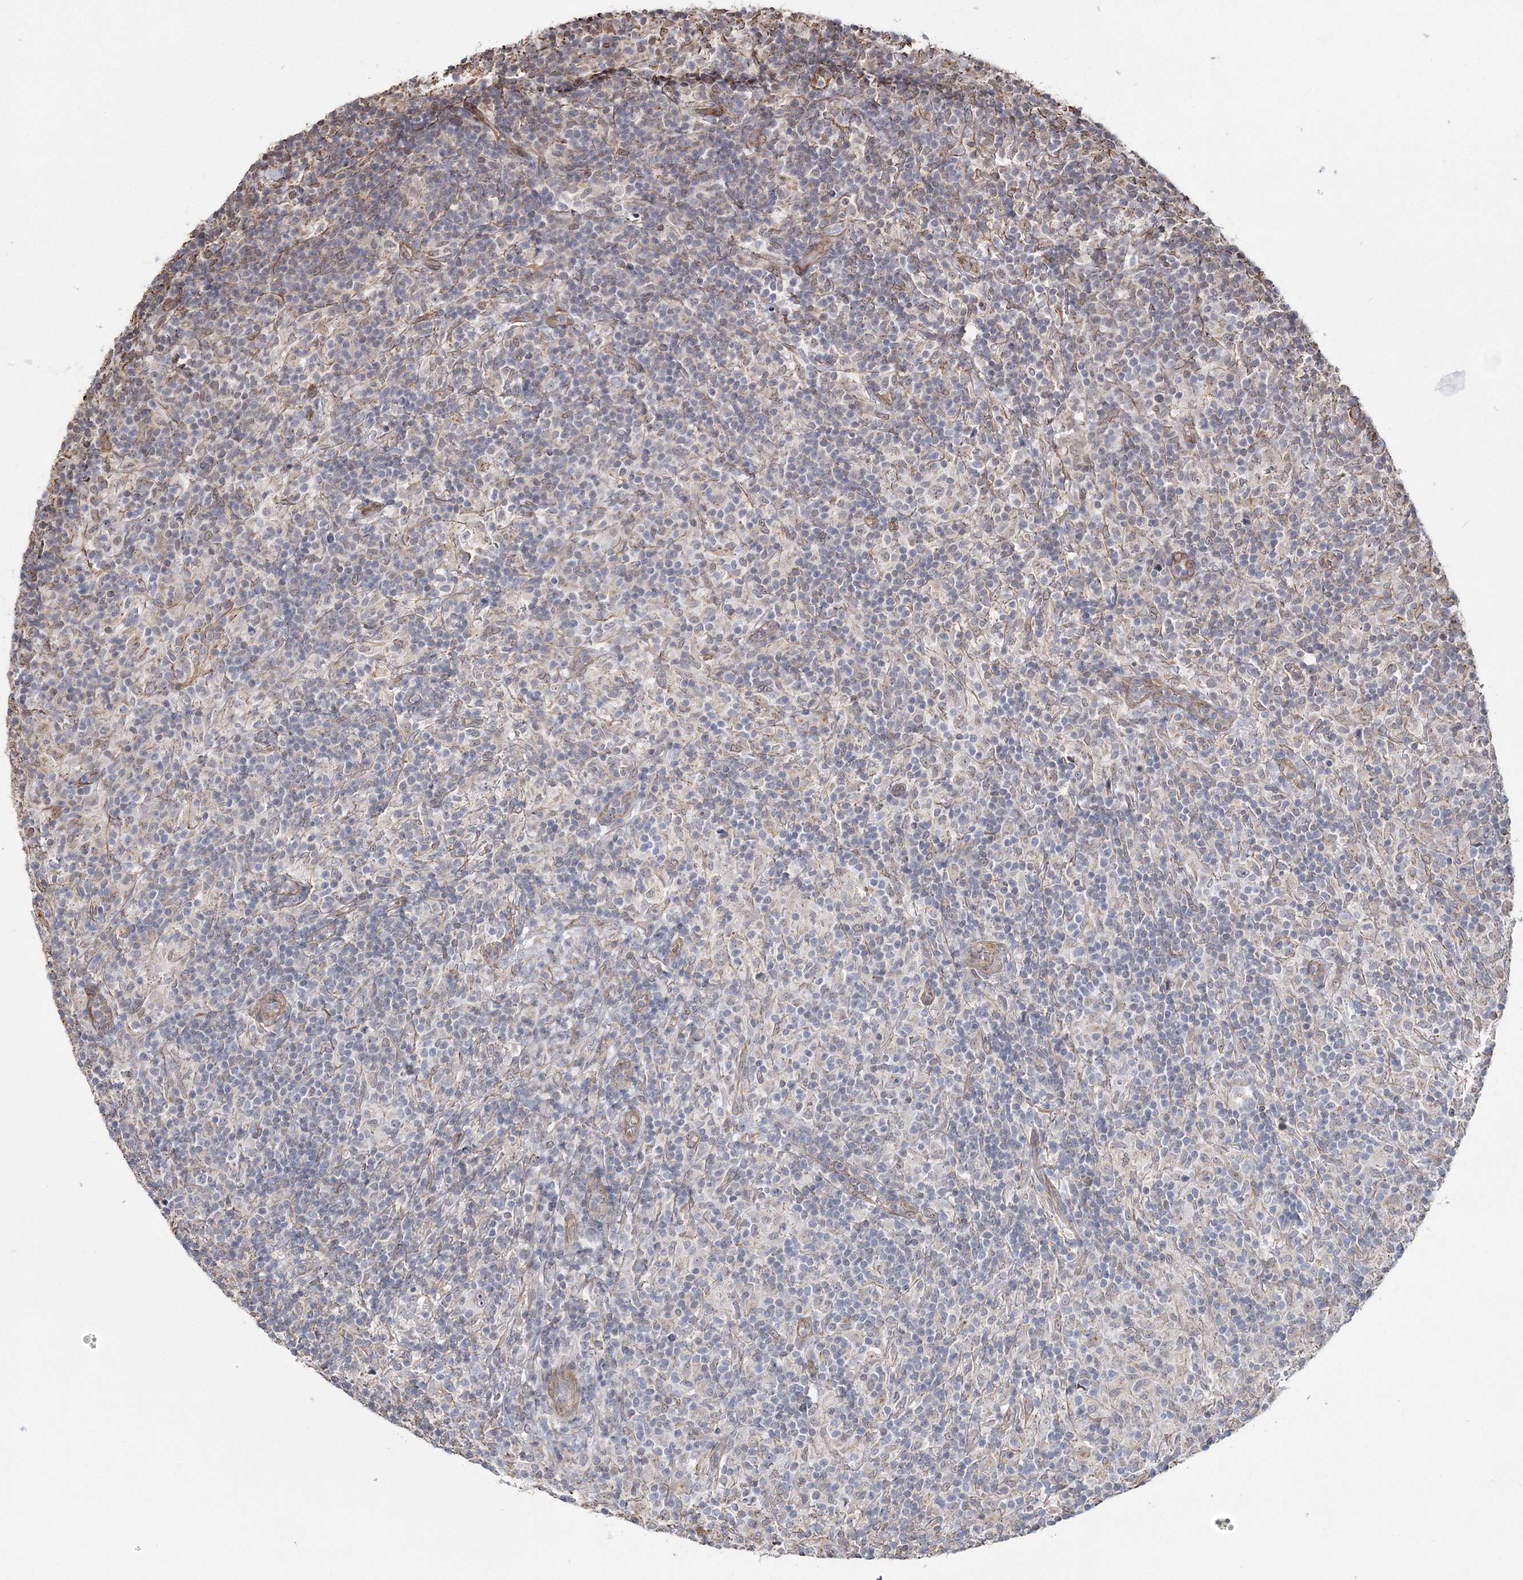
{"staining": {"intensity": "negative", "quantity": "none", "location": "none"}, "tissue": "lymphoma", "cell_type": "Tumor cells", "image_type": "cancer", "snomed": [{"axis": "morphology", "description": "Hodgkin's disease, NOS"}, {"axis": "topography", "description": "Lymph node"}], "caption": "Photomicrograph shows no significant protein expression in tumor cells of lymphoma.", "gene": "ATP11B", "patient": {"sex": "male", "age": 70}}